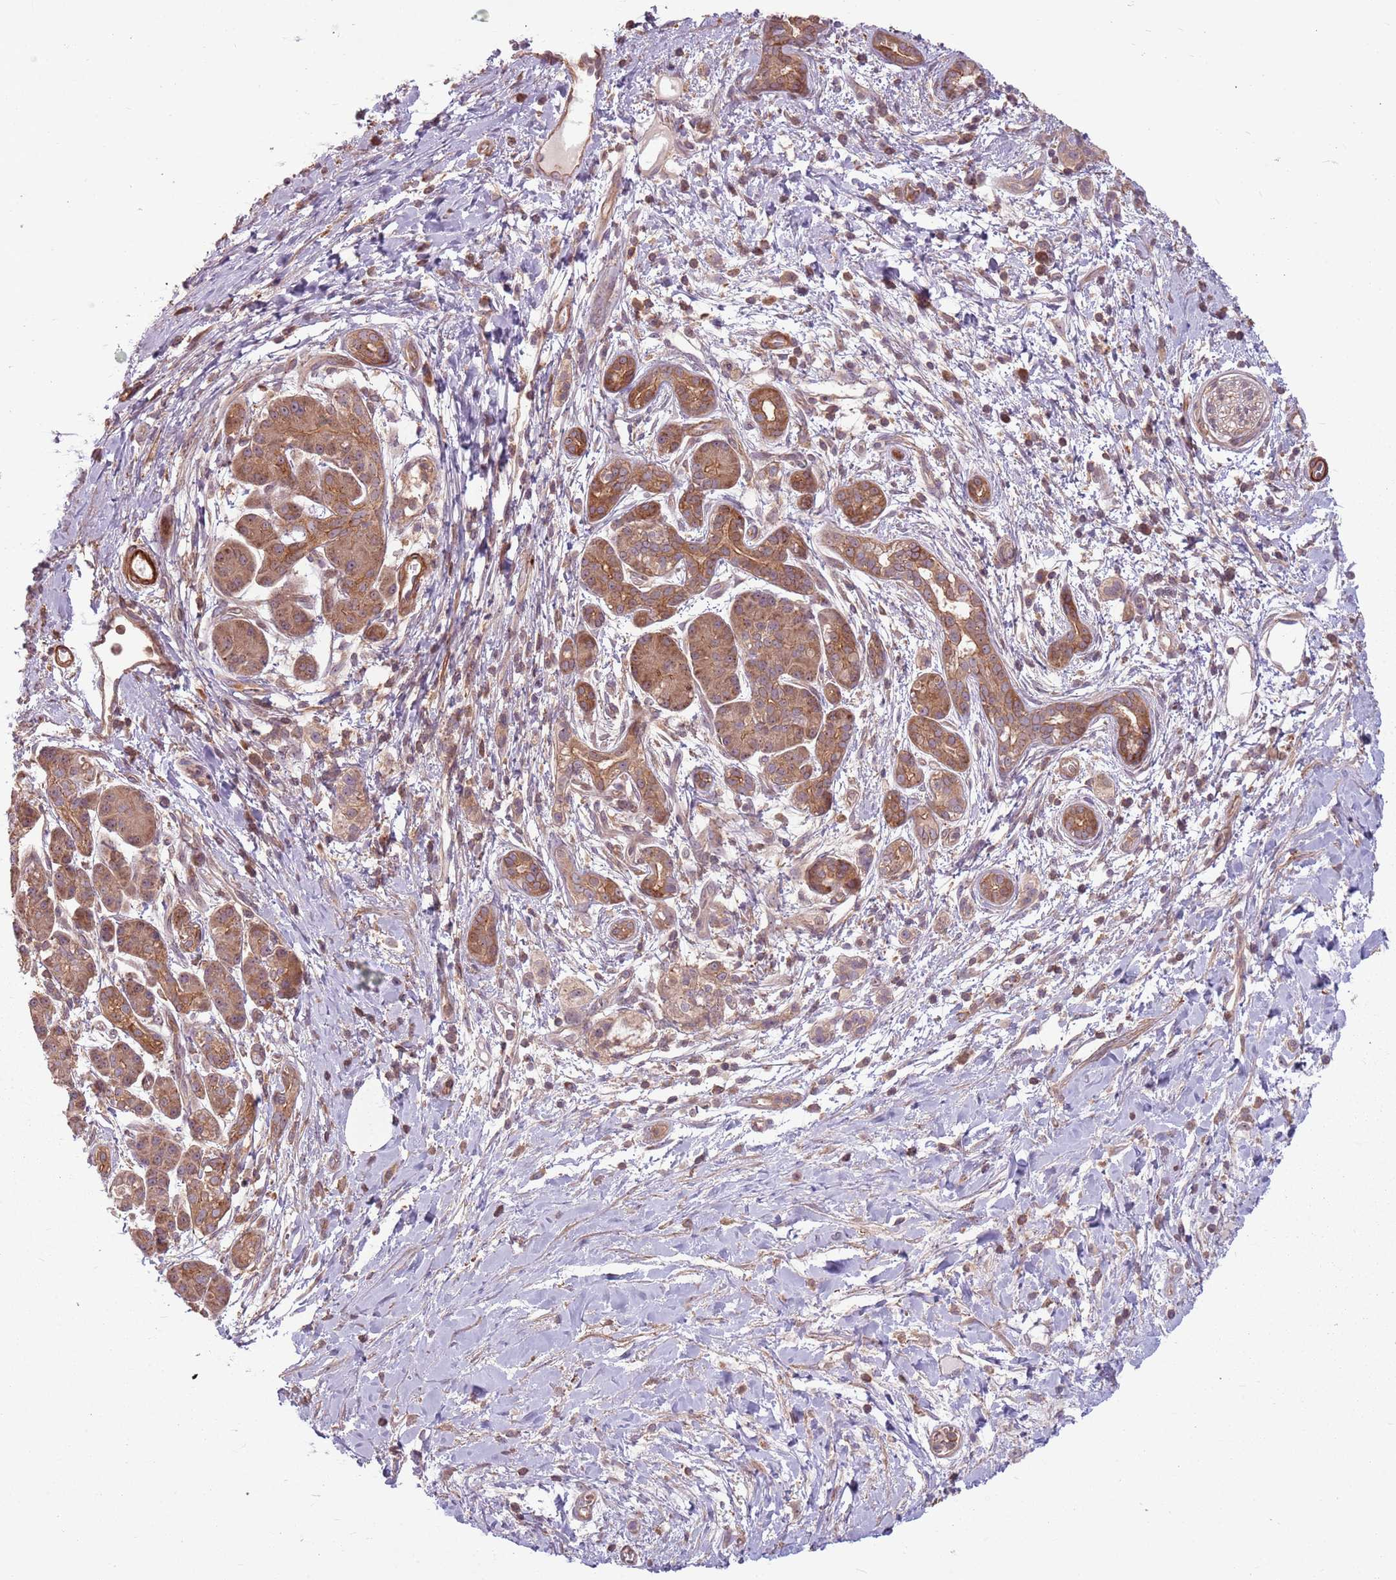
{"staining": {"intensity": "moderate", "quantity": ">75%", "location": "cytoplasmic/membranous"}, "tissue": "pancreatic cancer", "cell_type": "Tumor cells", "image_type": "cancer", "snomed": [{"axis": "morphology", "description": "Adenocarcinoma, NOS"}, {"axis": "topography", "description": "Pancreas"}], "caption": "This image displays pancreatic cancer stained with immunohistochemistry to label a protein in brown. The cytoplasmic/membranous of tumor cells show moderate positivity for the protein. Nuclei are counter-stained blue.", "gene": "RPL21", "patient": {"sex": "male", "age": 78}}